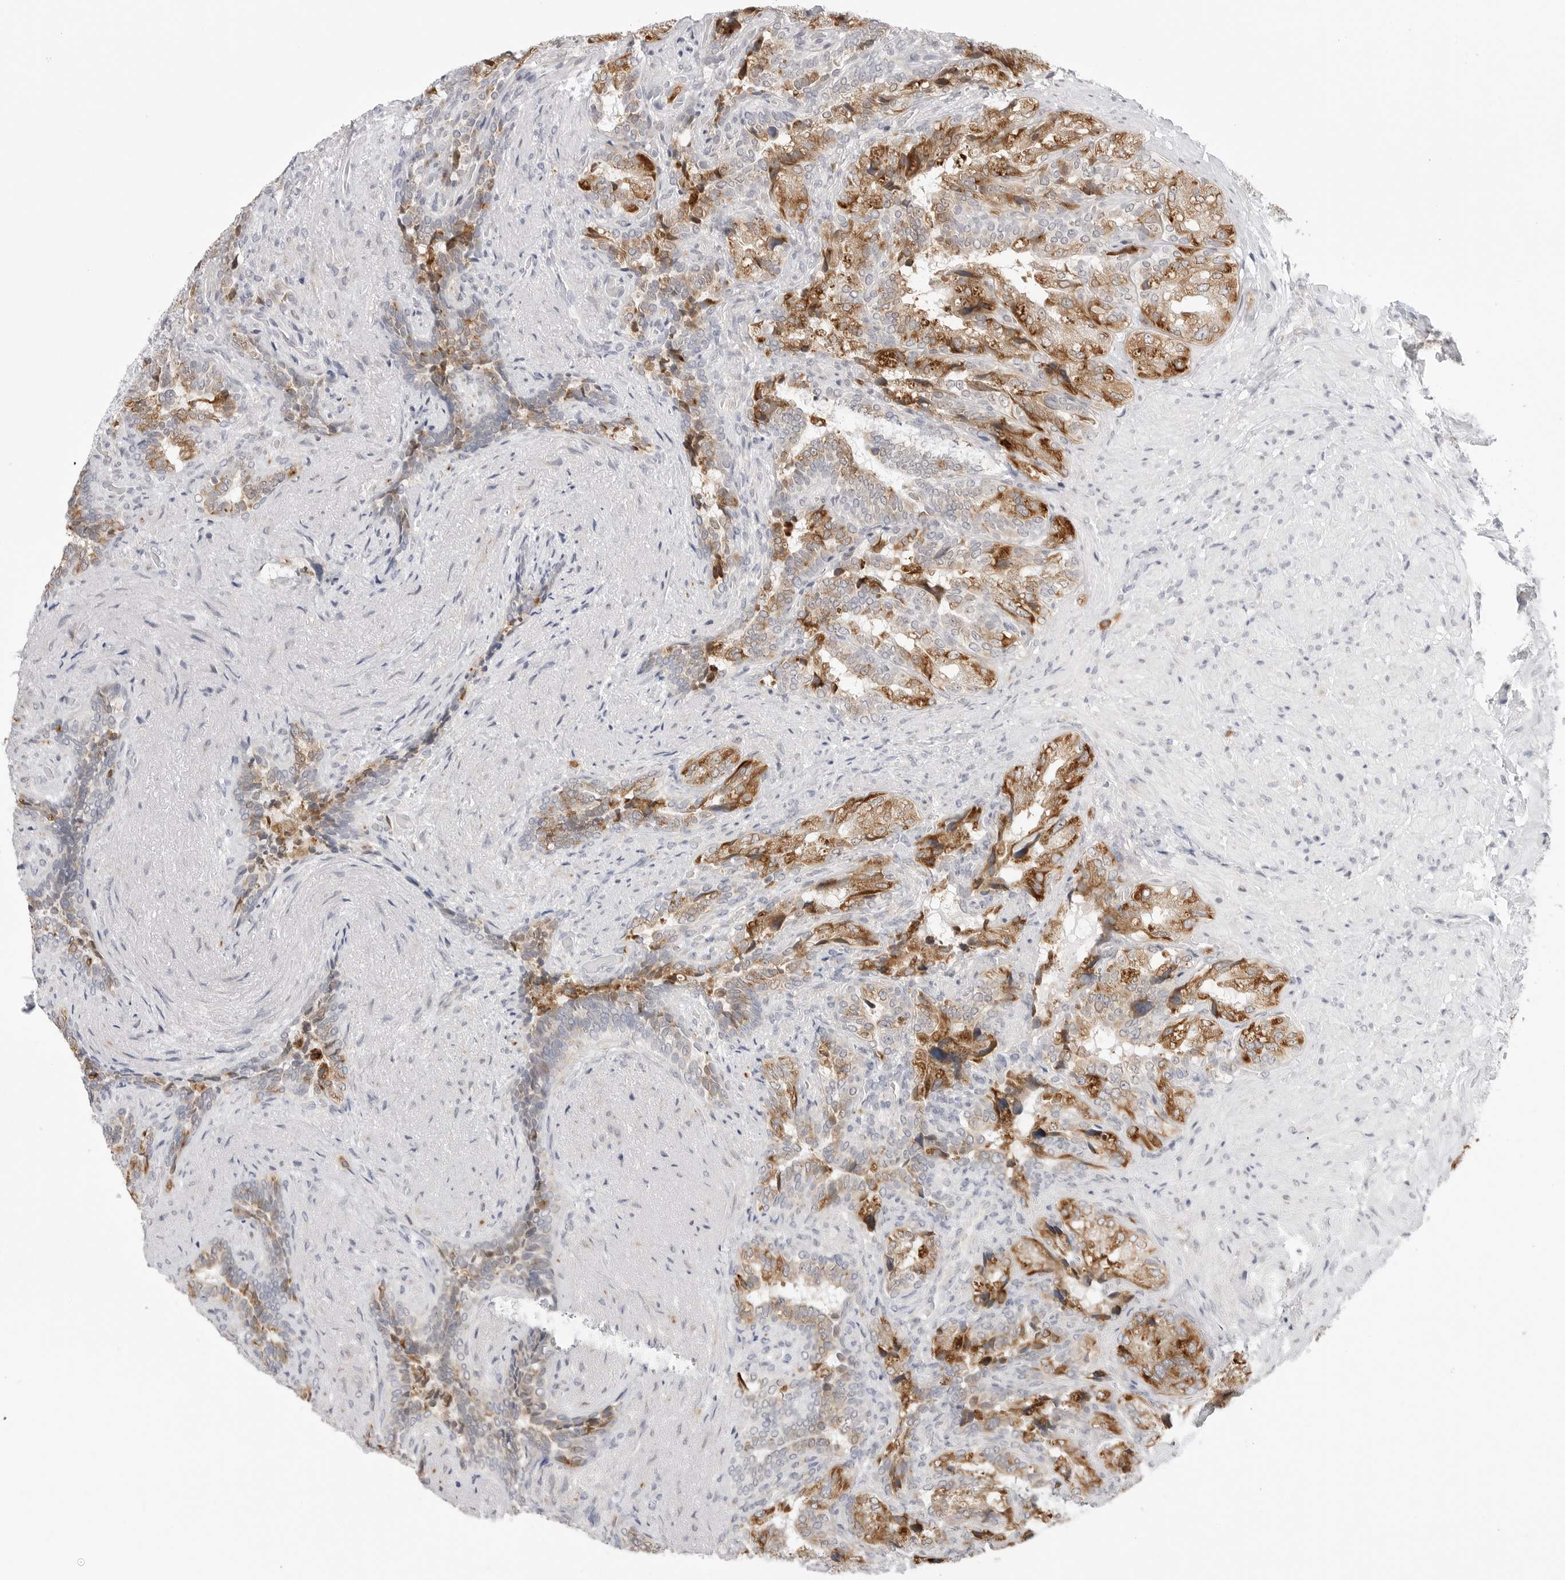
{"staining": {"intensity": "moderate", "quantity": ">75%", "location": "cytoplasmic/membranous"}, "tissue": "seminal vesicle", "cell_type": "Glandular cells", "image_type": "normal", "snomed": [{"axis": "morphology", "description": "Normal tissue, NOS"}, {"axis": "topography", "description": "Seminal veicle"}, {"axis": "topography", "description": "Peripheral nerve tissue"}], "caption": "The image demonstrates a brown stain indicating the presence of a protein in the cytoplasmic/membranous of glandular cells in seminal vesicle.", "gene": "RPN1", "patient": {"sex": "male", "age": 63}}